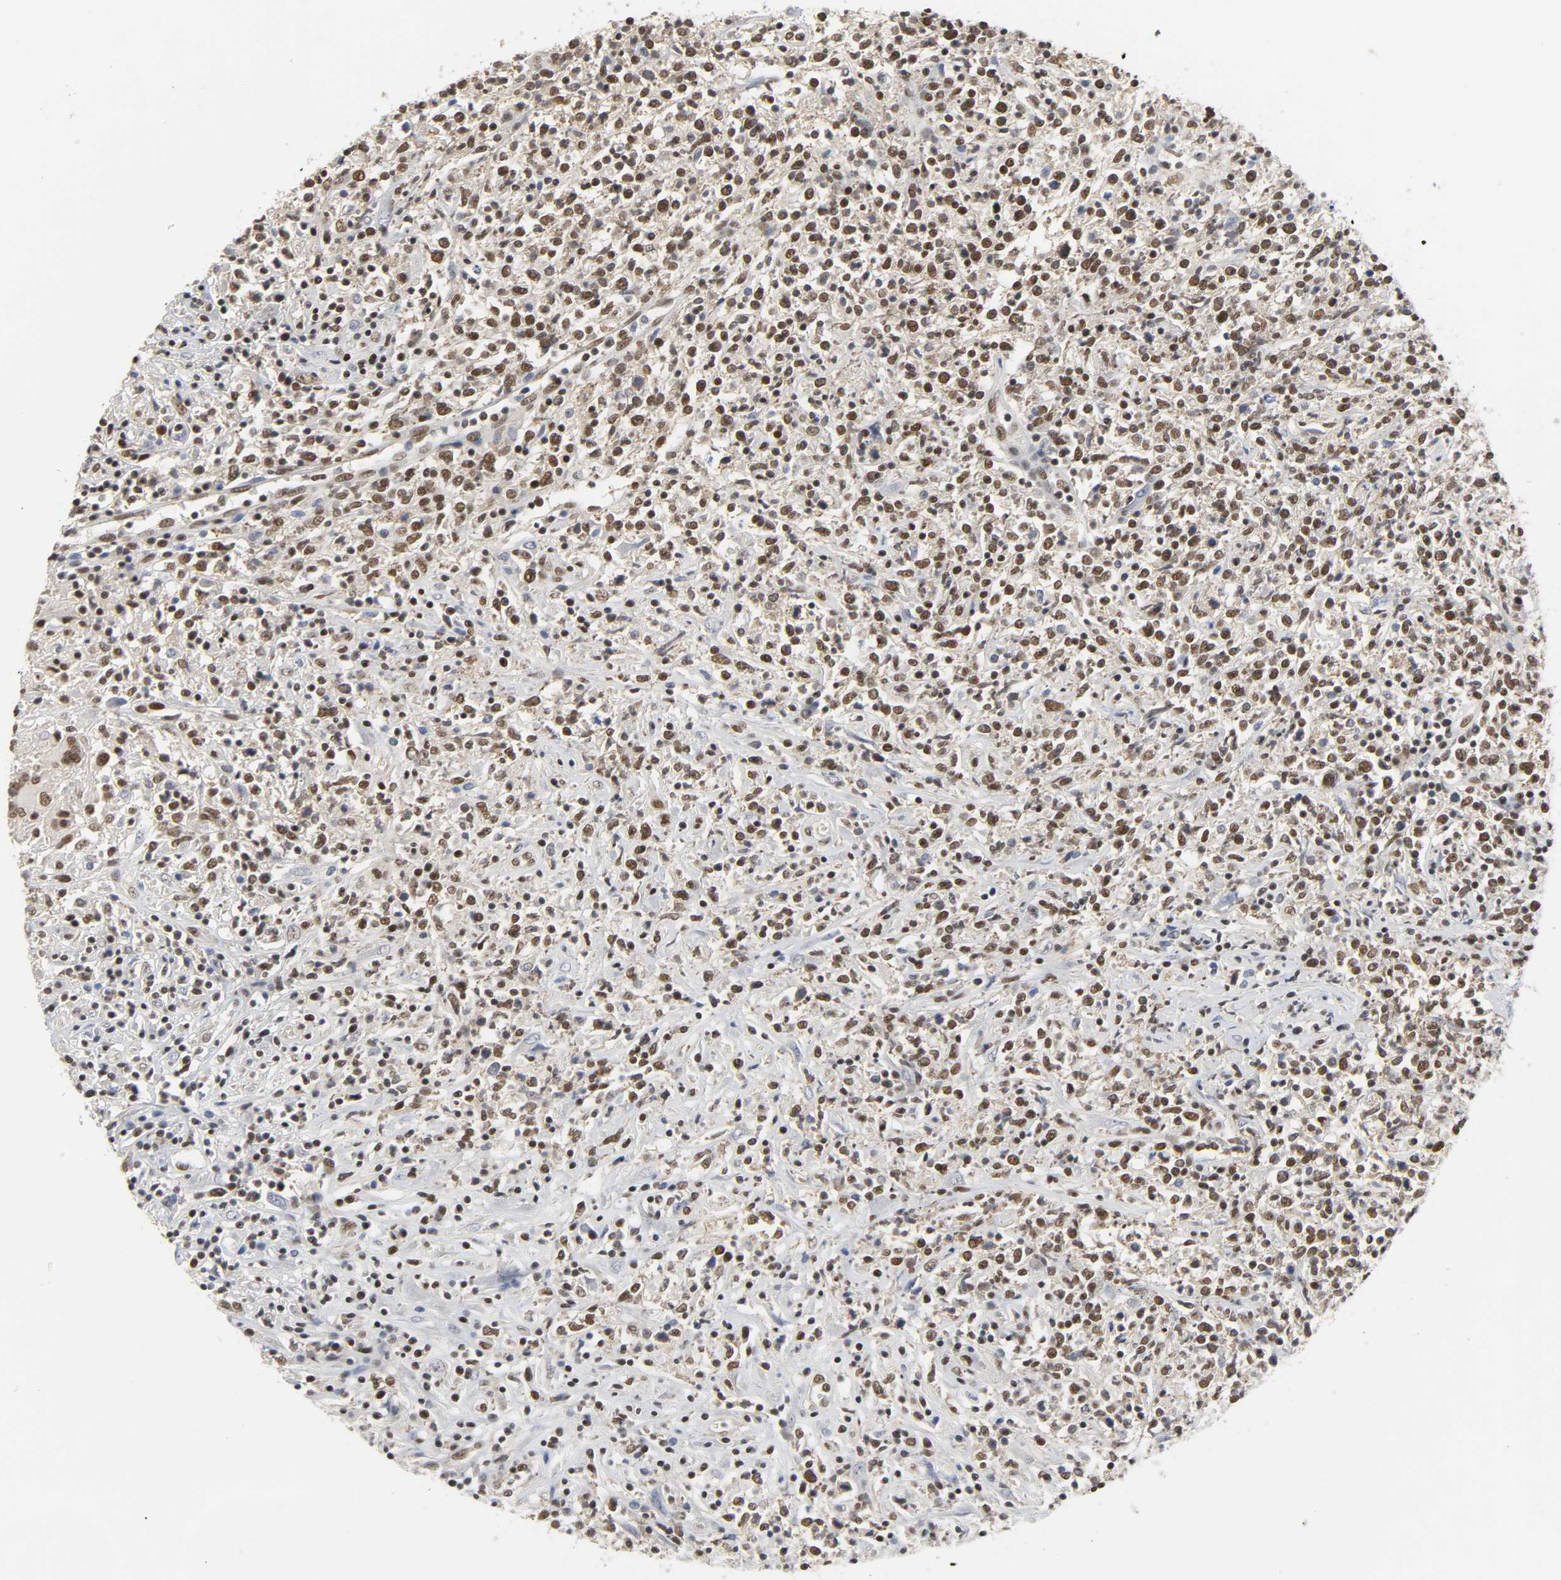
{"staining": {"intensity": "moderate", "quantity": ">75%", "location": "nuclear"}, "tissue": "lymphoma", "cell_type": "Tumor cells", "image_type": "cancer", "snomed": [{"axis": "morphology", "description": "Malignant lymphoma, non-Hodgkin's type, High grade"}, {"axis": "topography", "description": "Lymph node"}], "caption": "Human lymphoma stained with a brown dye demonstrates moderate nuclear positive staining in about >75% of tumor cells.", "gene": "NCOA6", "patient": {"sex": "female", "age": 84}}